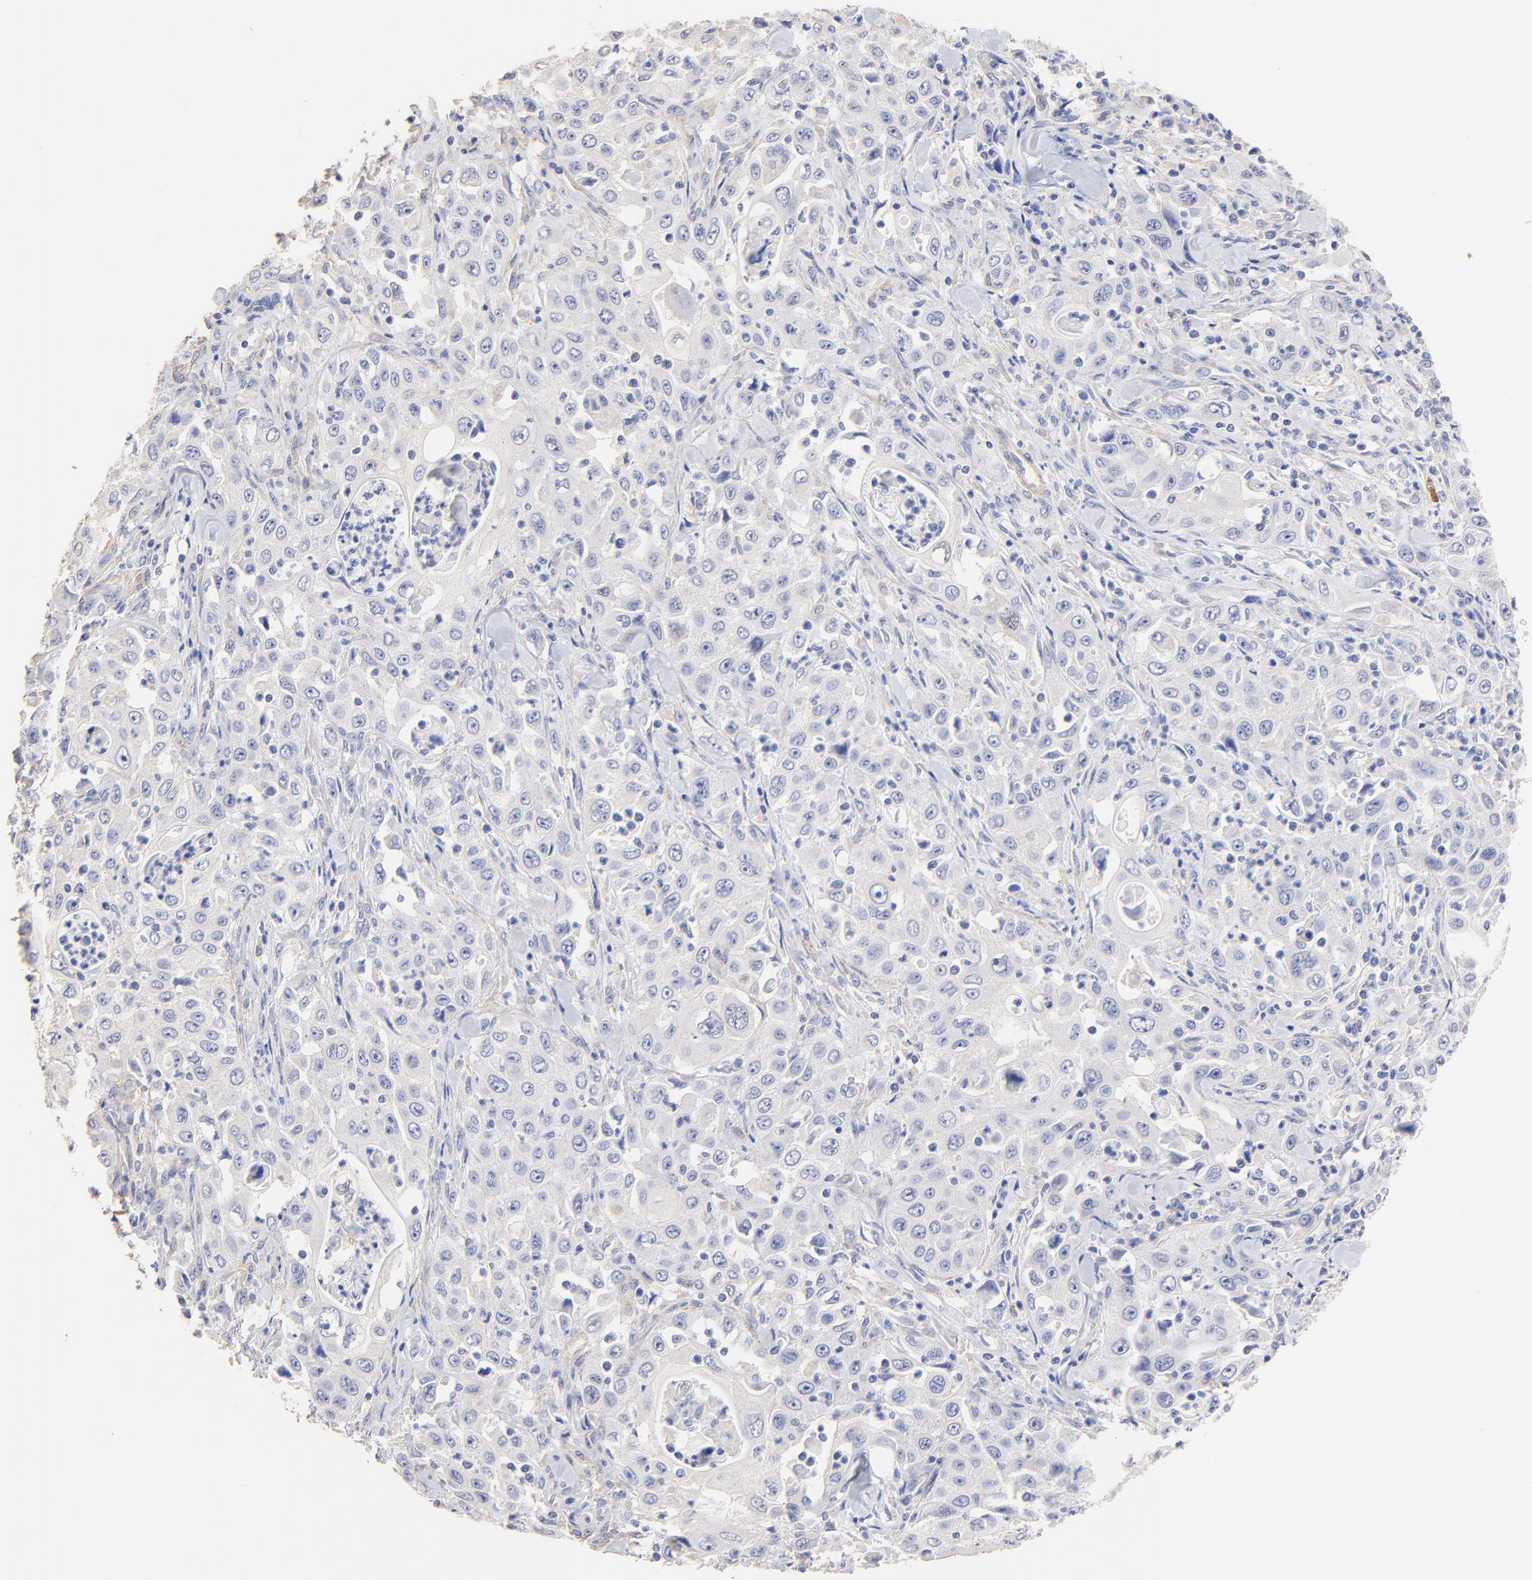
{"staining": {"intensity": "negative", "quantity": "none", "location": "none"}, "tissue": "pancreatic cancer", "cell_type": "Tumor cells", "image_type": "cancer", "snomed": [{"axis": "morphology", "description": "Adenocarcinoma, NOS"}, {"axis": "topography", "description": "Pancreas"}], "caption": "A high-resolution image shows IHC staining of adenocarcinoma (pancreatic), which shows no significant positivity in tumor cells.", "gene": "ACTRT1", "patient": {"sex": "male", "age": 70}}